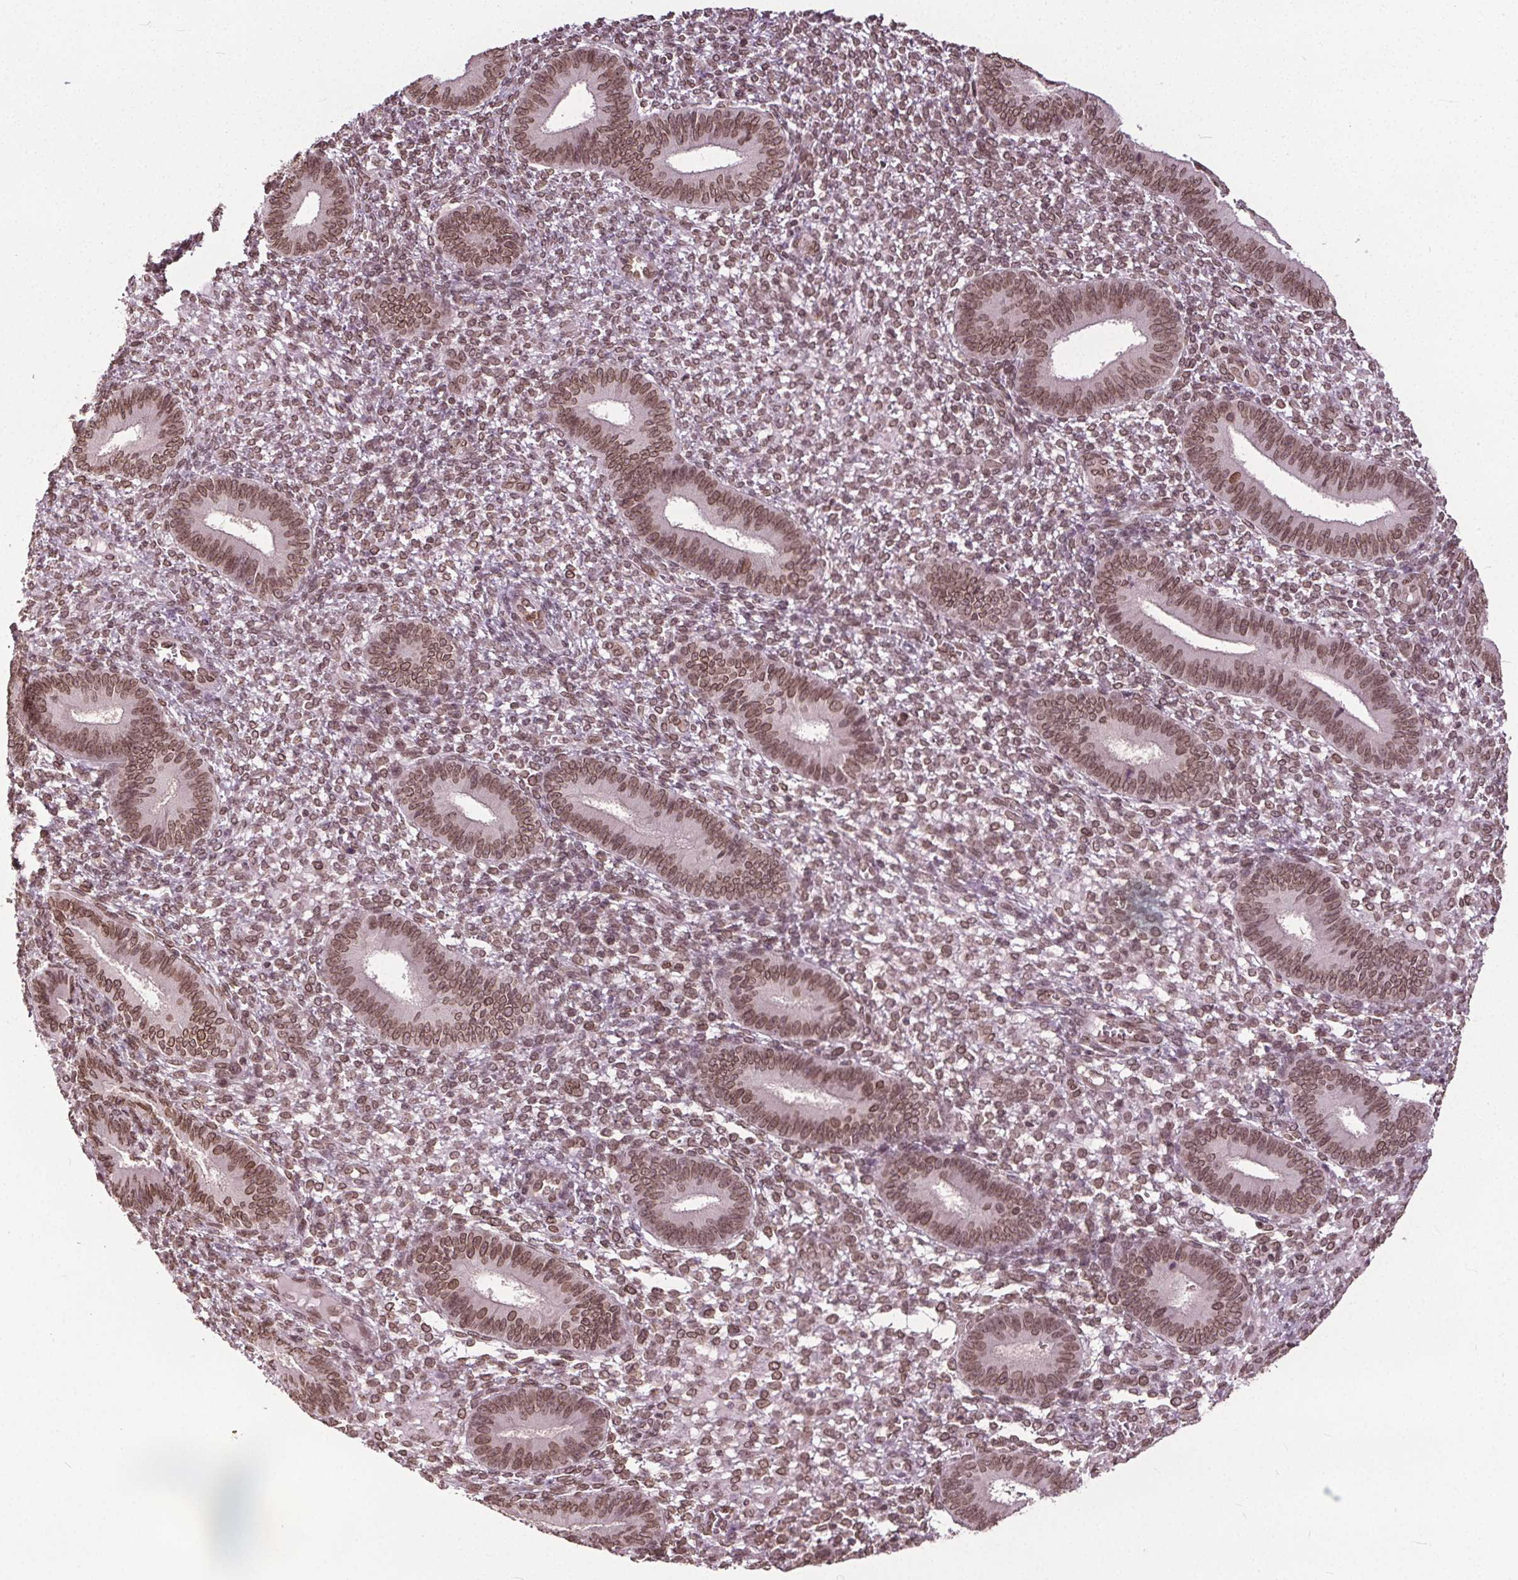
{"staining": {"intensity": "moderate", "quantity": ">75%", "location": "cytoplasmic/membranous,nuclear"}, "tissue": "endometrium", "cell_type": "Cells in endometrial stroma", "image_type": "normal", "snomed": [{"axis": "morphology", "description": "Normal tissue, NOS"}, {"axis": "topography", "description": "Endometrium"}], "caption": "IHC image of unremarkable endometrium: endometrium stained using IHC reveals medium levels of moderate protein expression localized specifically in the cytoplasmic/membranous,nuclear of cells in endometrial stroma, appearing as a cytoplasmic/membranous,nuclear brown color.", "gene": "TTC39C", "patient": {"sex": "female", "age": 42}}